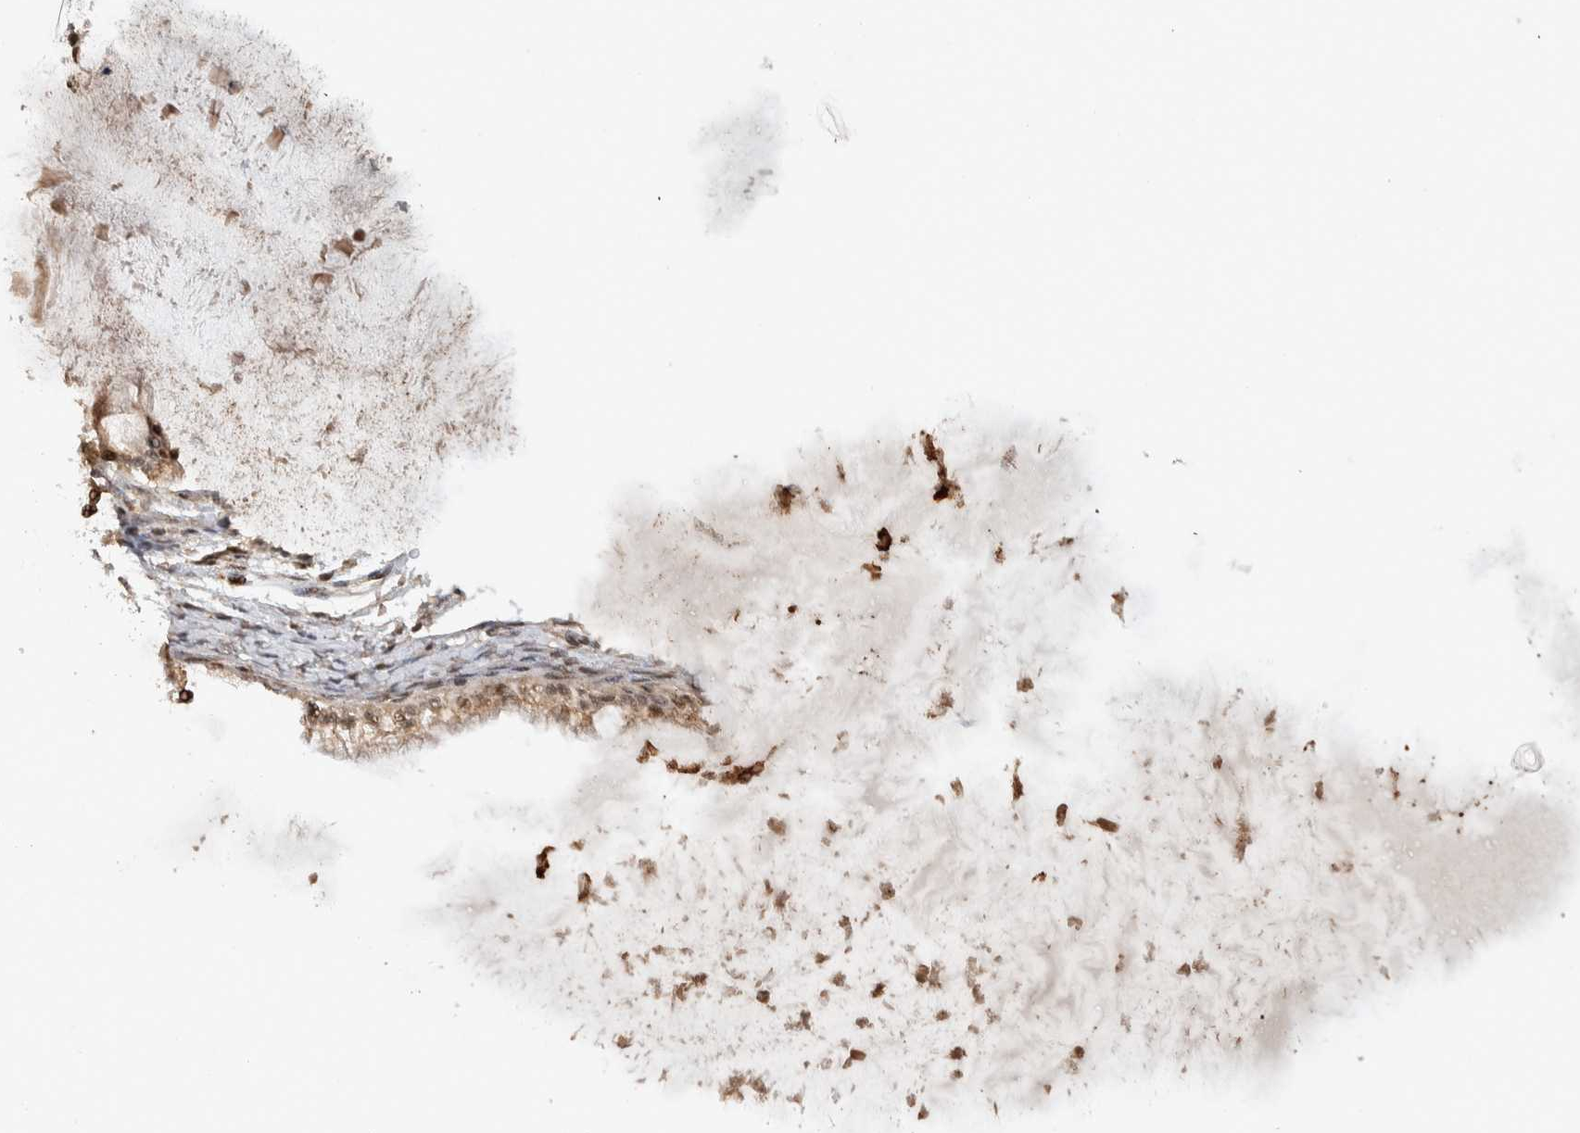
{"staining": {"intensity": "weak", "quantity": ">75%", "location": "nuclear"}, "tissue": "ovarian cancer", "cell_type": "Tumor cells", "image_type": "cancer", "snomed": [{"axis": "morphology", "description": "Cystadenocarcinoma, mucinous, NOS"}, {"axis": "topography", "description": "Ovary"}], "caption": "Approximately >75% of tumor cells in human ovarian mucinous cystadenocarcinoma demonstrate weak nuclear protein staining as visualized by brown immunohistochemical staining.", "gene": "ZNF521", "patient": {"sex": "female", "age": 57}}